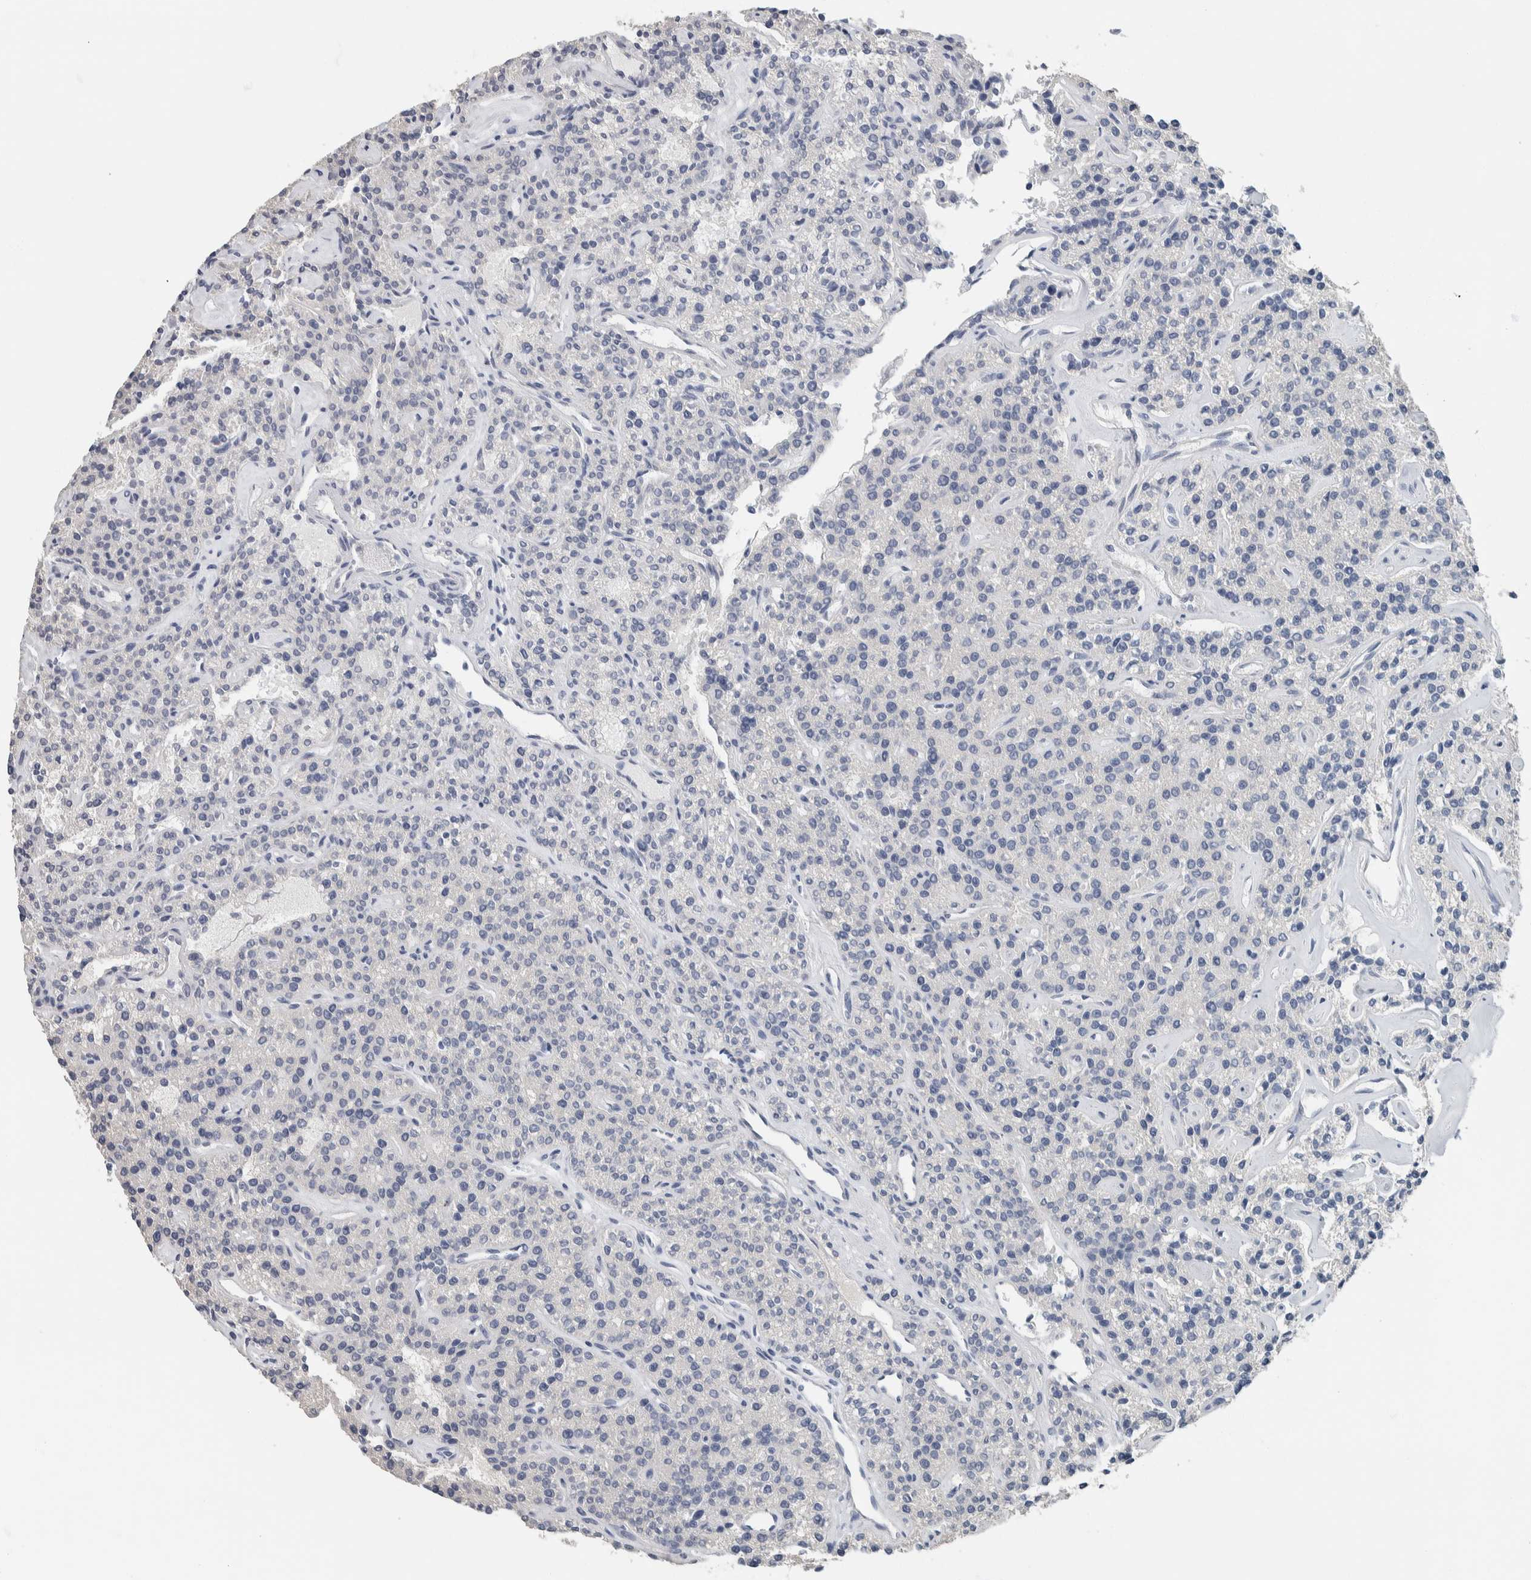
{"staining": {"intensity": "negative", "quantity": "none", "location": "none"}, "tissue": "parathyroid gland", "cell_type": "Glandular cells", "image_type": "normal", "snomed": [{"axis": "morphology", "description": "Normal tissue, NOS"}, {"axis": "topography", "description": "Parathyroid gland"}], "caption": "Immunohistochemistry (IHC) image of normal parathyroid gland: parathyroid gland stained with DAB displays no significant protein expression in glandular cells.", "gene": "NEFM", "patient": {"sex": "male", "age": 46}}